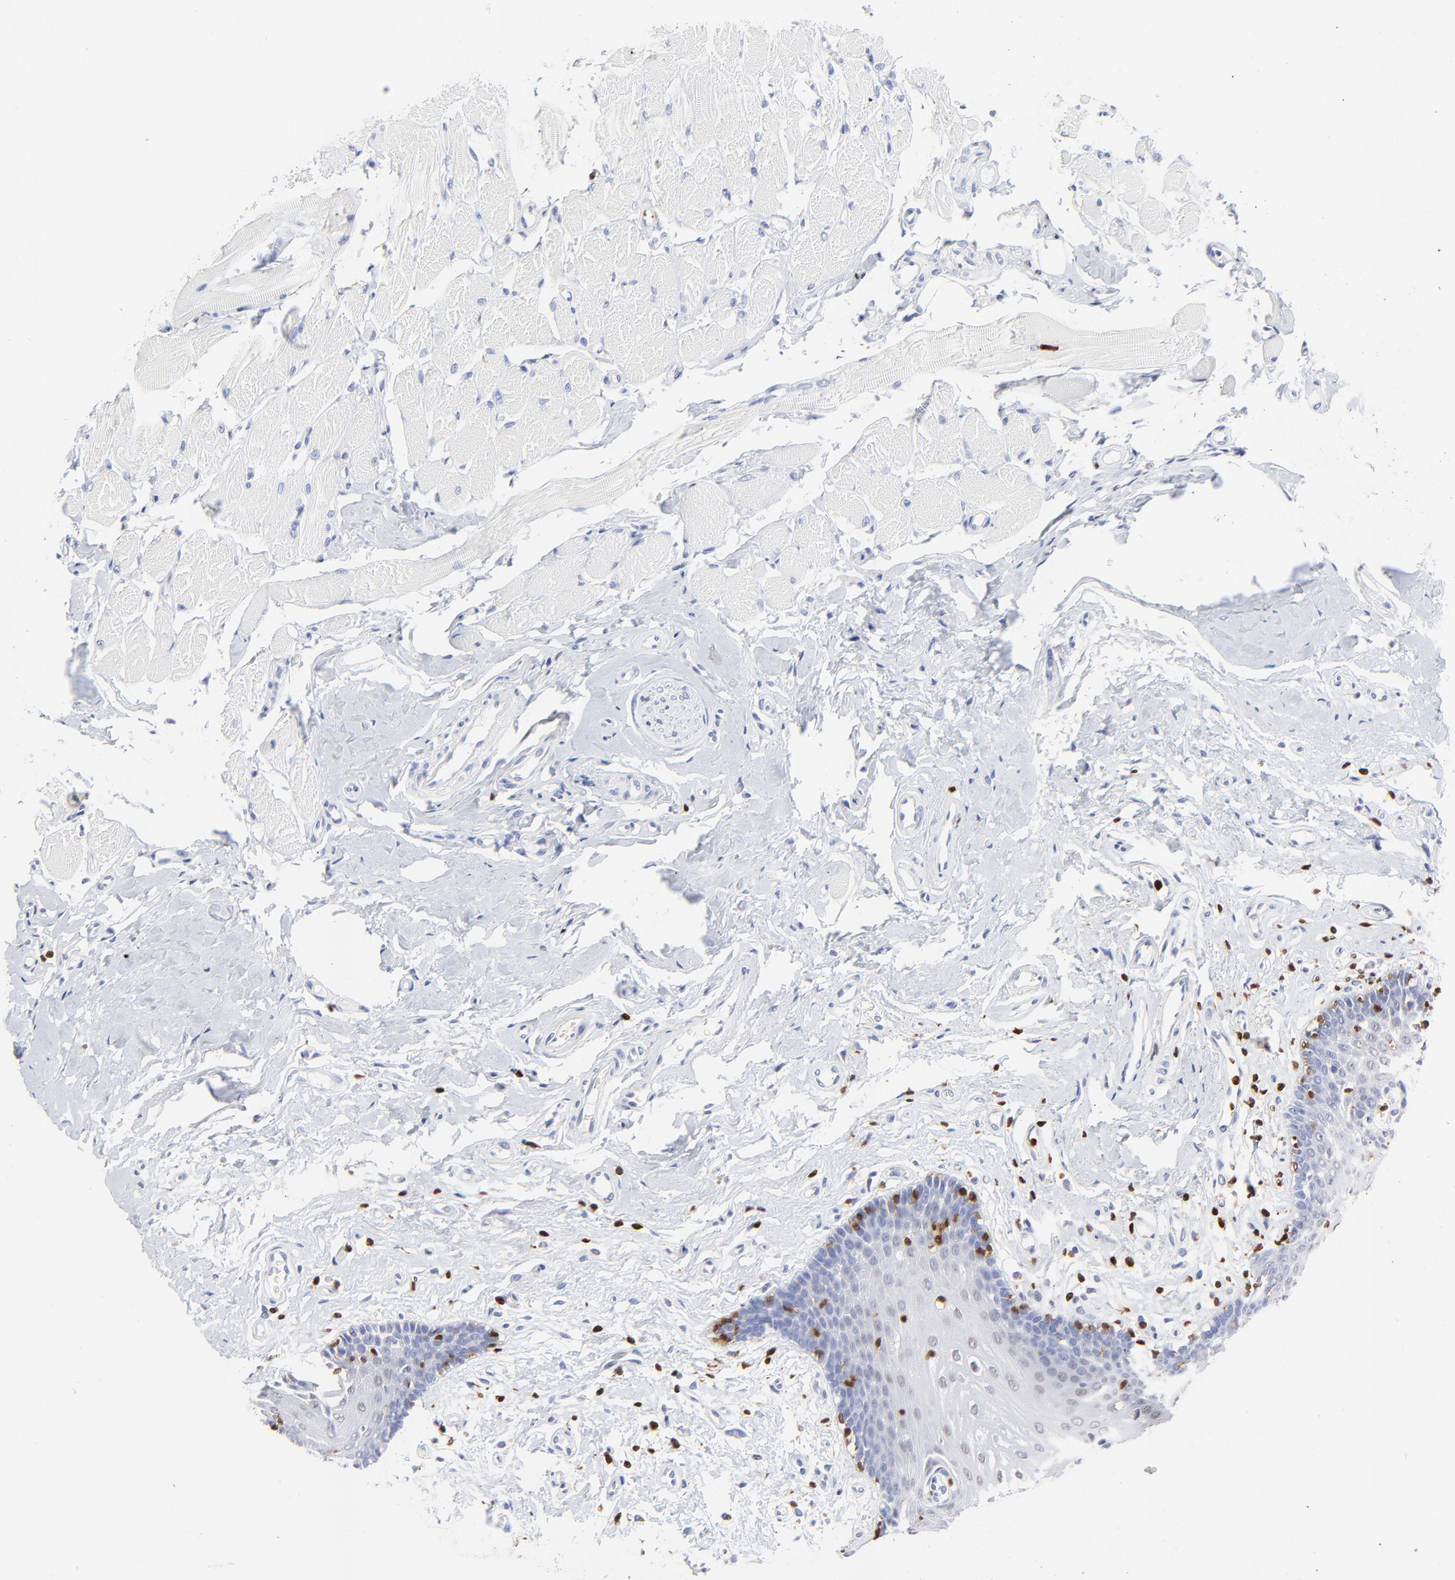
{"staining": {"intensity": "negative", "quantity": "none", "location": "none"}, "tissue": "oral mucosa", "cell_type": "Squamous epithelial cells", "image_type": "normal", "snomed": [{"axis": "morphology", "description": "Normal tissue, NOS"}, {"axis": "topography", "description": "Oral tissue"}], "caption": "Micrograph shows no significant protein staining in squamous epithelial cells of benign oral mucosa.", "gene": "ZAP70", "patient": {"sex": "male", "age": 62}}